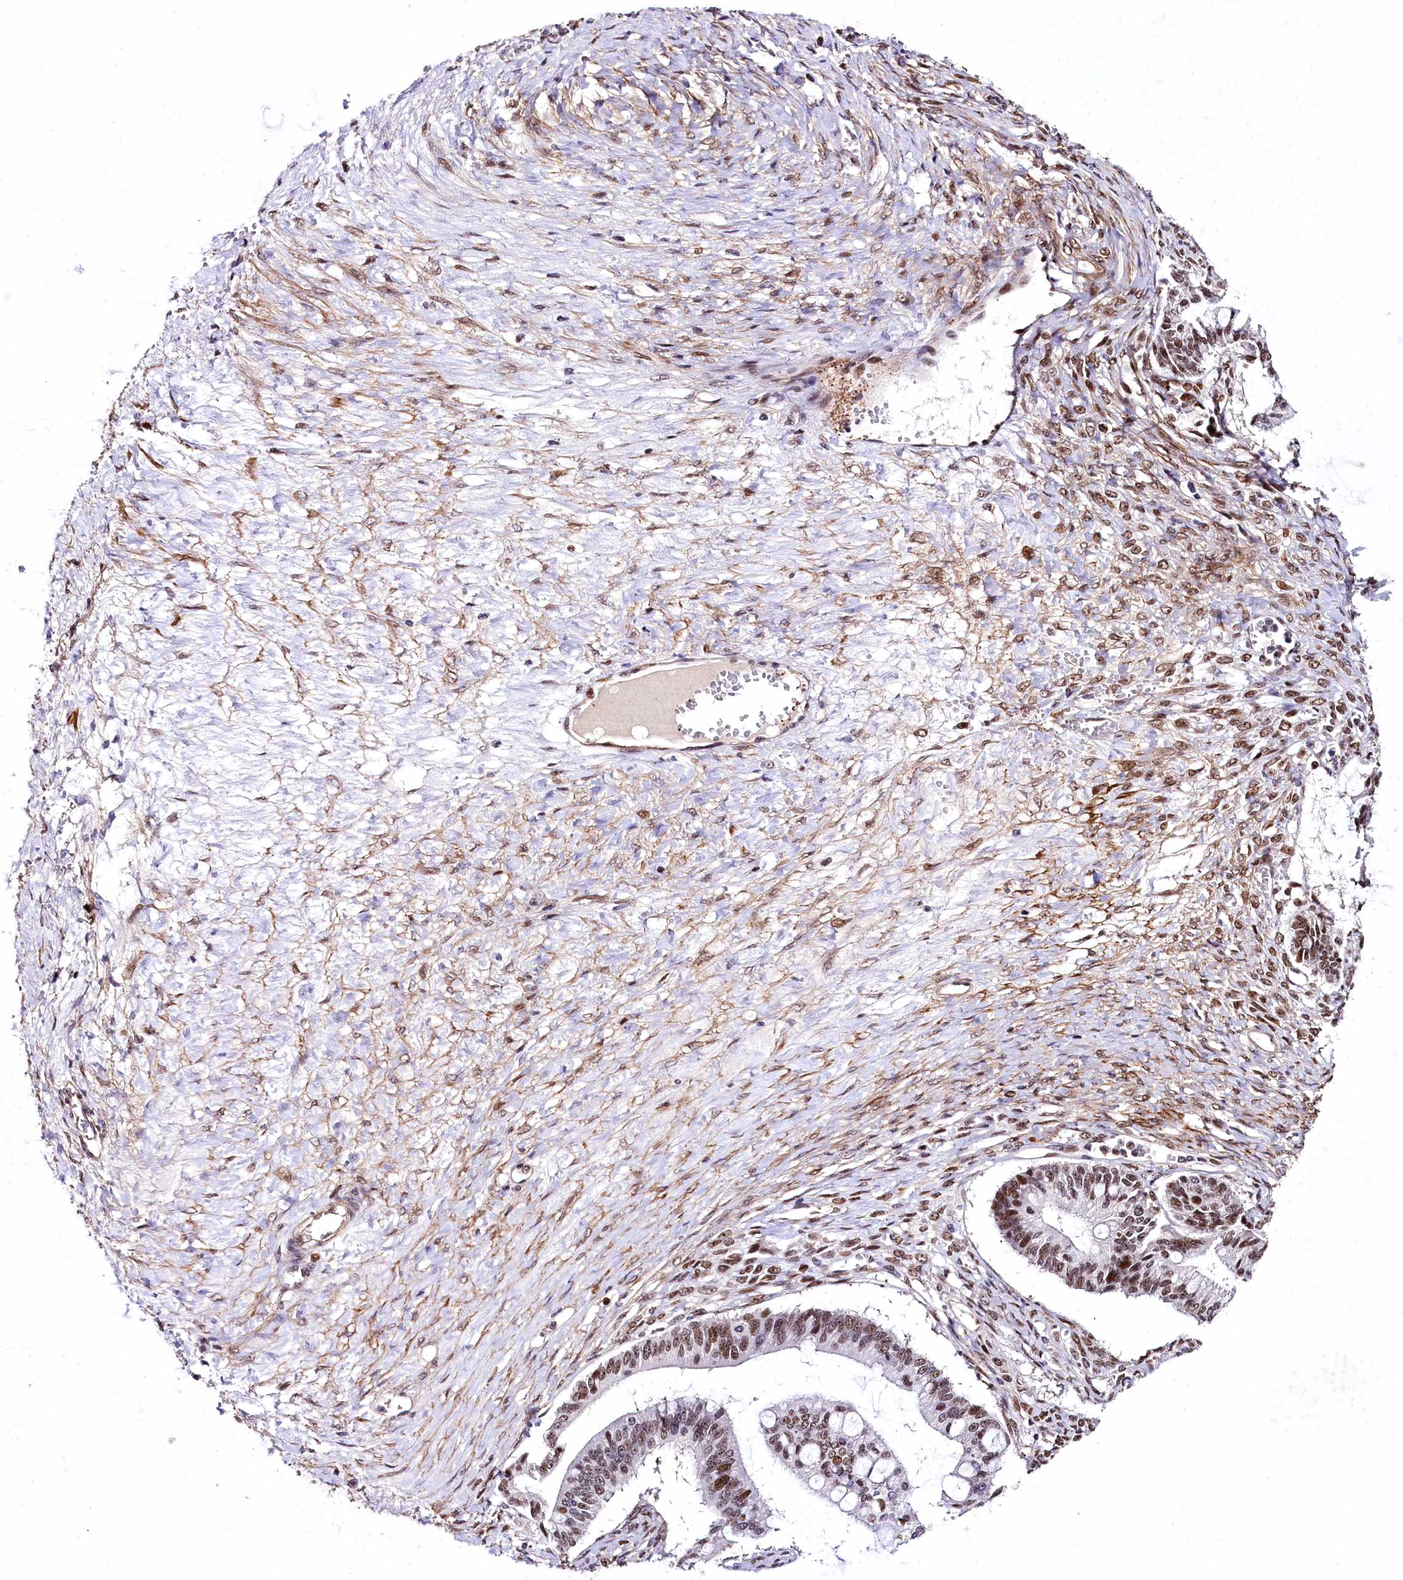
{"staining": {"intensity": "moderate", "quantity": "25%-75%", "location": "nuclear"}, "tissue": "ovarian cancer", "cell_type": "Tumor cells", "image_type": "cancer", "snomed": [{"axis": "morphology", "description": "Cystadenocarcinoma, mucinous, NOS"}, {"axis": "topography", "description": "Ovary"}], "caption": "An image showing moderate nuclear expression in about 25%-75% of tumor cells in mucinous cystadenocarcinoma (ovarian), as visualized by brown immunohistochemical staining.", "gene": "SAMD10", "patient": {"sex": "female", "age": 73}}